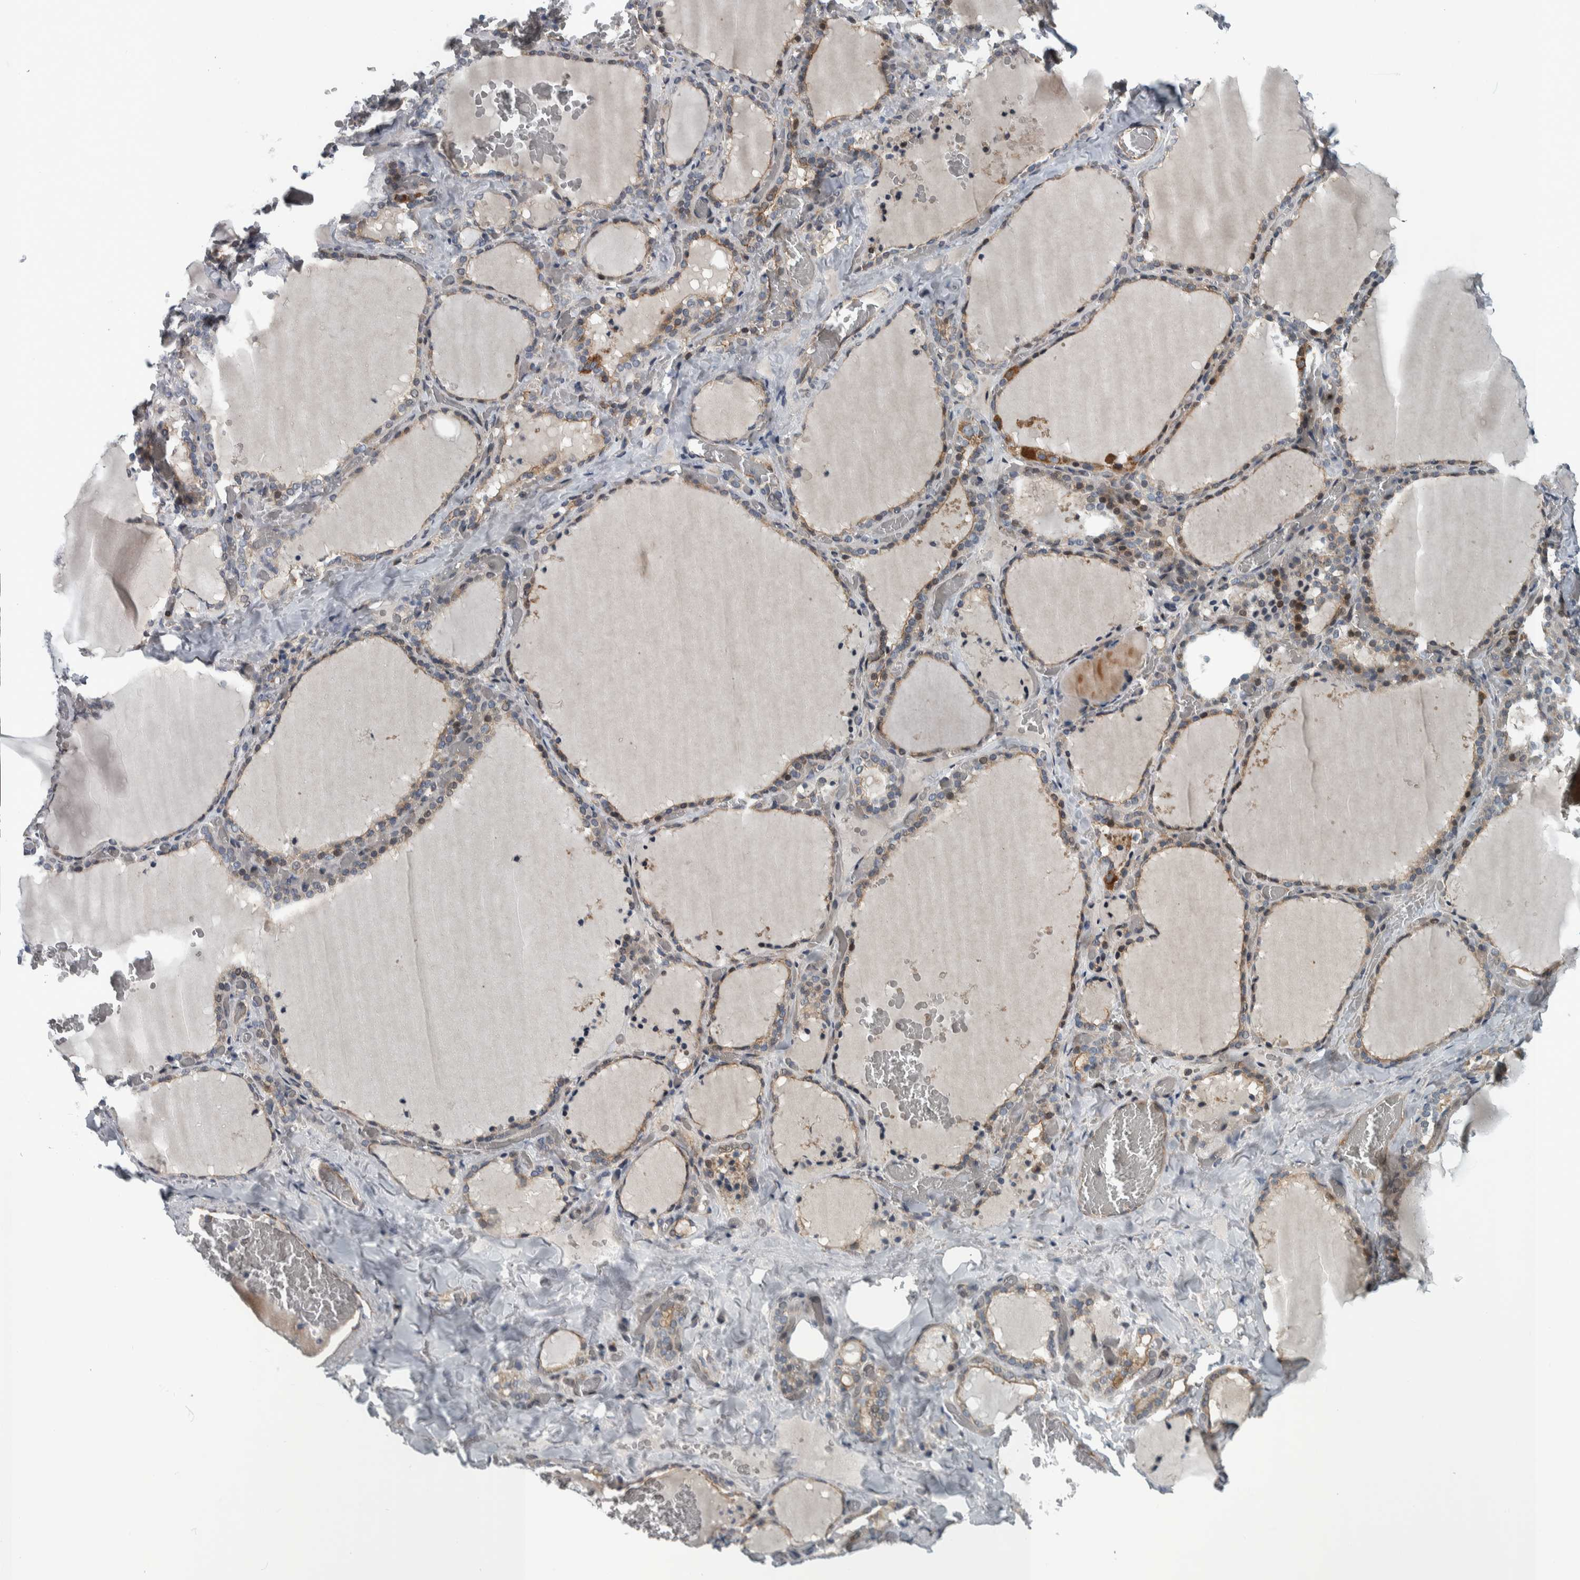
{"staining": {"intensity": "weak", "quantity": ">75%", "location": "cytoplasmic/membranous"}, "tissue": "thyroid gland", "cell_type": "Glandular cells", "image_type": "normal", "snomed": [{"axis": "morphology", "description": "Normal tissue, NOS"}, {"axis": "topography", "description": "Thyroid gland"}], "caption": "This image exhibits IHC staining of unremarkable human thyroid gland, with low weak cytoplasmic/membranous positivity in about >75% of glandular cells.", "gene": "BAIAP2L1", "patient": {"sex": "female", "age": 22}}